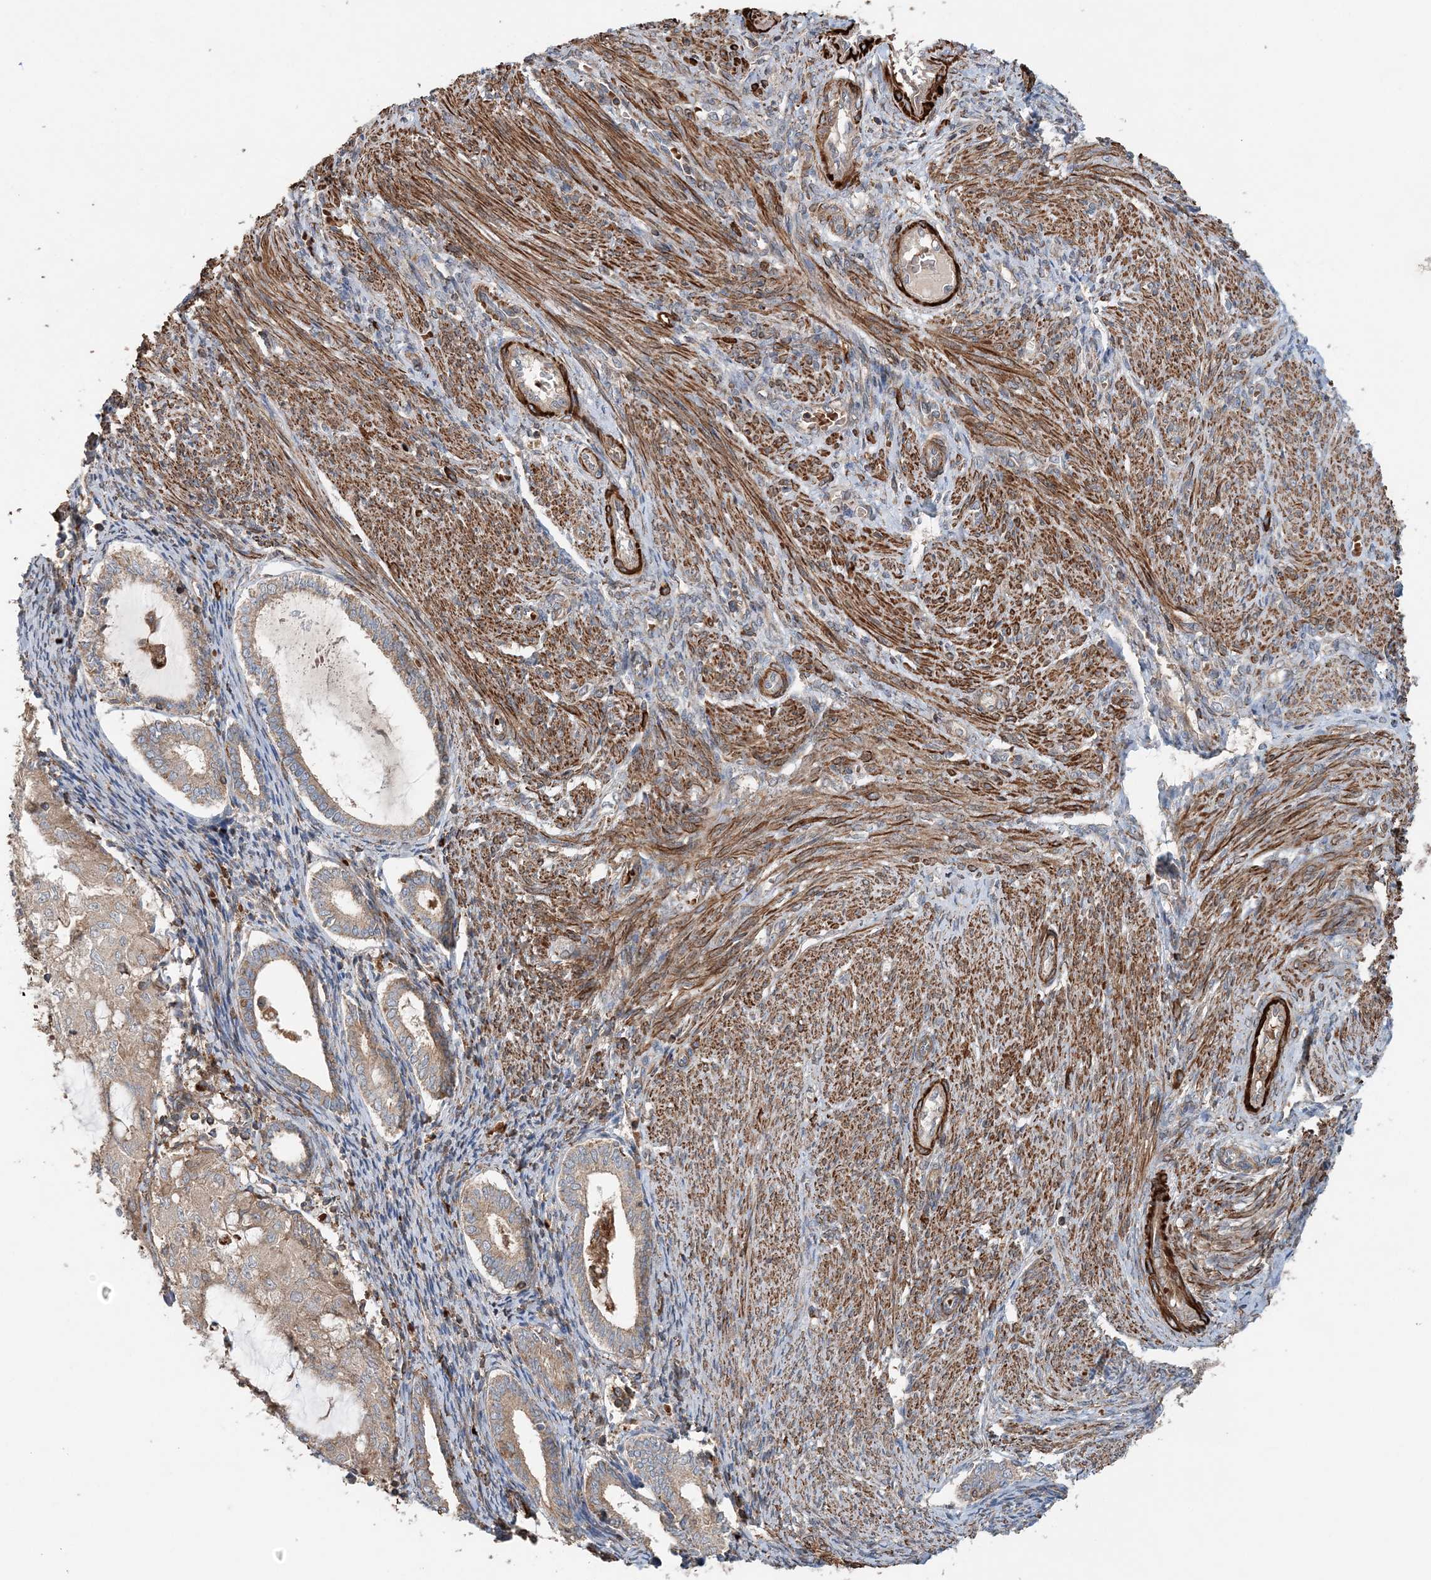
{"staining": {"intensity": "moderate", "quantity": ">75%", "location": "cytoplasmic/membranous"}, "tissue": "endometrial cancer", "cell_type": "Tumor cells", "image_type": "cancer", "snomed": [{"axis": "morphology", "description": "Adenocarcinoma, NOS"}, {"axis": "topography", "description": "Endometrium"}], "caption": "This micrograph displays immunohistochemistry (IHC) staining of human endometrial cancer (adenocarcinoma), with medium moderate cytoplasmic/membranous staining in about >75% of tumor cells.", "gene": "TTI1", "patient": {"sex": "female", "age": 81}}